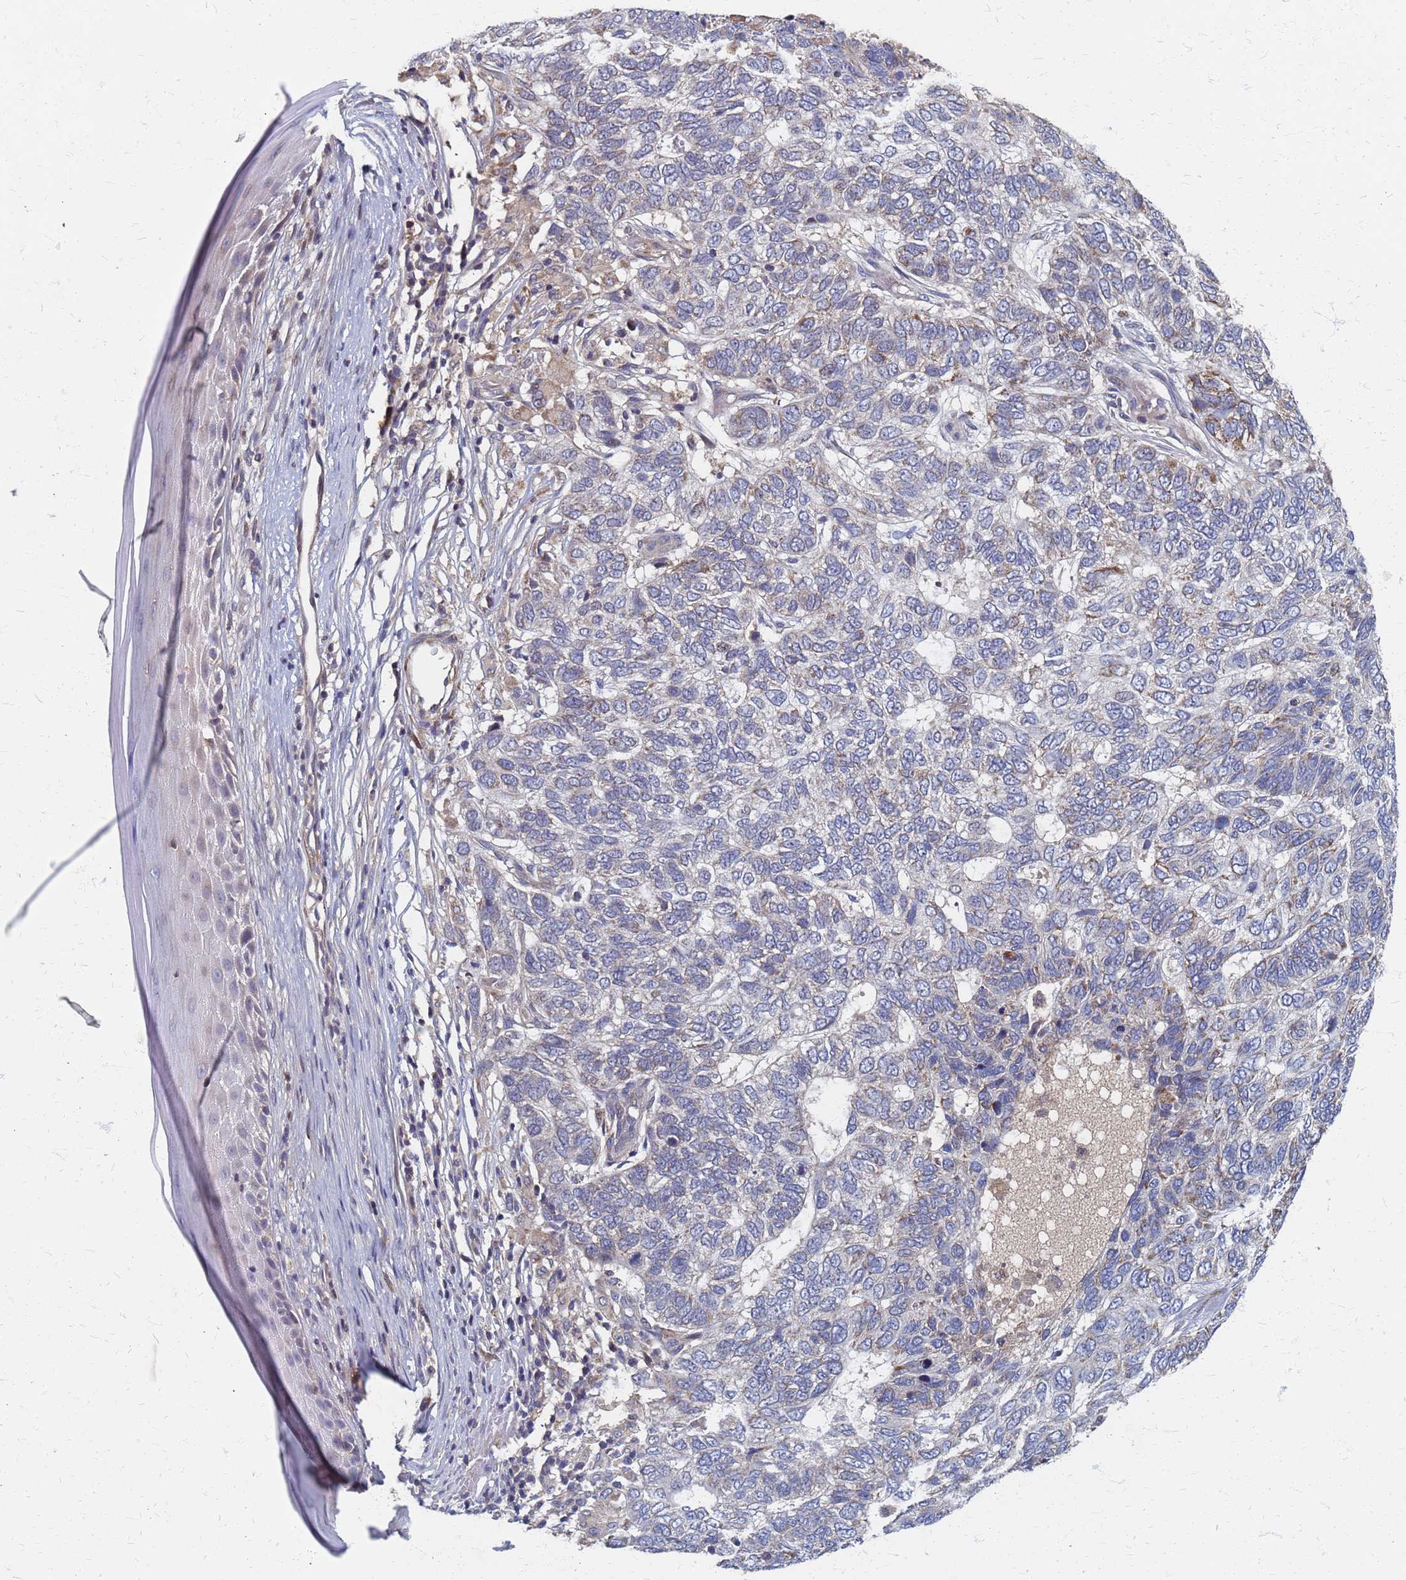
{"staining": {"intensity": "negative", "quantity": "none", "location": "none"}, "tissue": "skin cancer", "cell_type": "Tumor cells", "image_type": "cancer", "snomed": [{"axis": "morphology", "description": "Basal cell carcinoma"}, {"axis": "topography", "description": "Skin"}], "caption": "A photomicrograph of skin cancer stained for a protein exhibits no brown staining in tumor cells.", "gene": "ATPAF1", "patient": {"sex": "female", "age": 65}}